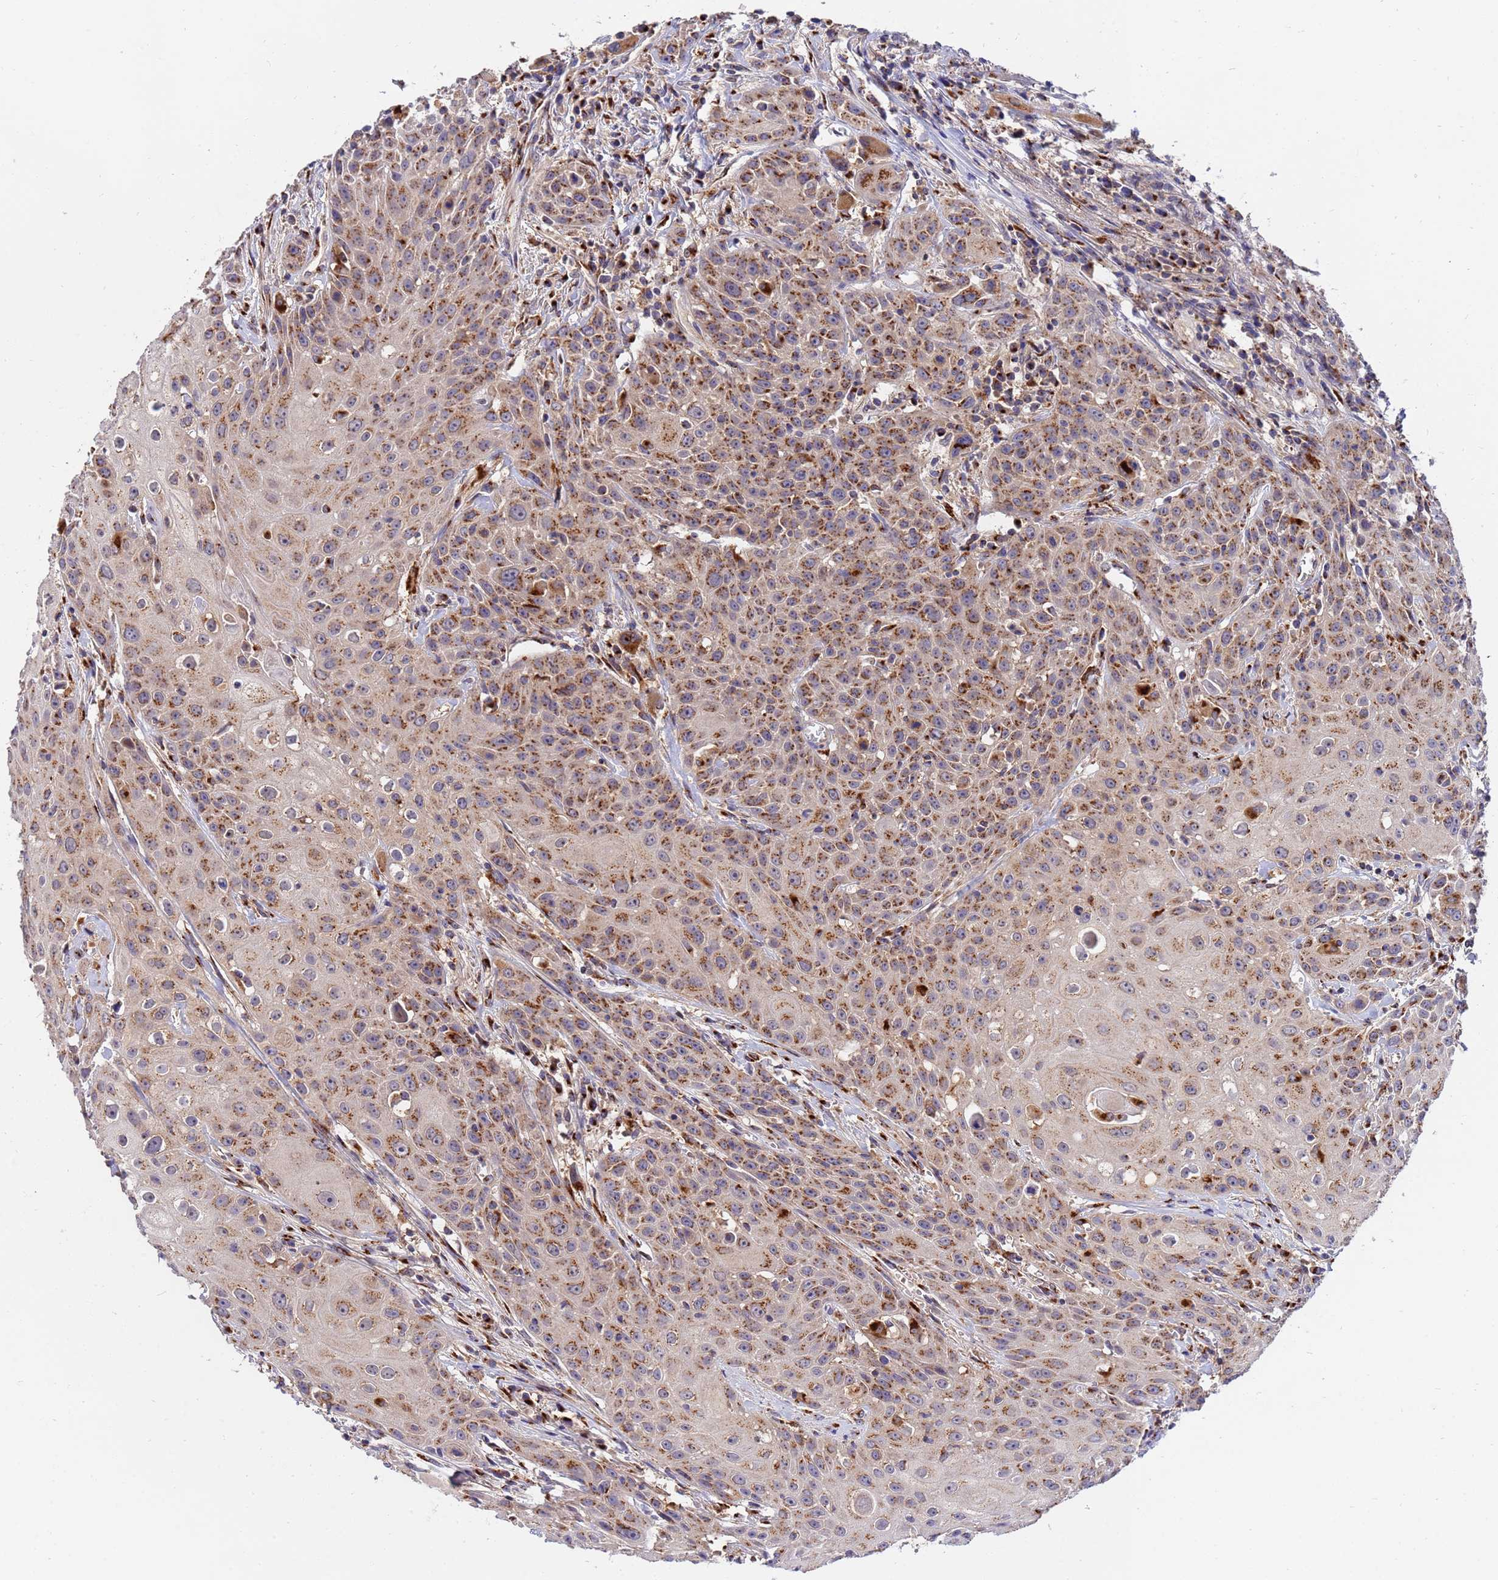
{"staining": {"intensity": "moderate", "quantity": ">75%", "location": "cytoplasmic/membranous"}, "tissue": "head and neck cancer", "cell_type": "Tumor cells", "image_type": "cancer", "snomed": [{"axis": "morphology", "description": "Squamous cell carcinoma, NOS"}, {"axis": "topography", "description": "Oral tissue"}, {"axis": "topography", "description": "Head-Neck"}], "caption": "Head and neck squamous cell carcinoma stained with DAB (3,3'-diaminobenzidine) immunohistochemistry shows medium levels of moderate cytoplasmic/membranous expression in about >75% of tumor cells. The staining was performed using DAB to visualize the protein expression in brown, while the nuclei were stained in blue with hematoxylin (Magnification: 20x).", "gene": "HPS3", "patient": {"sex": "female", "age": 82}}